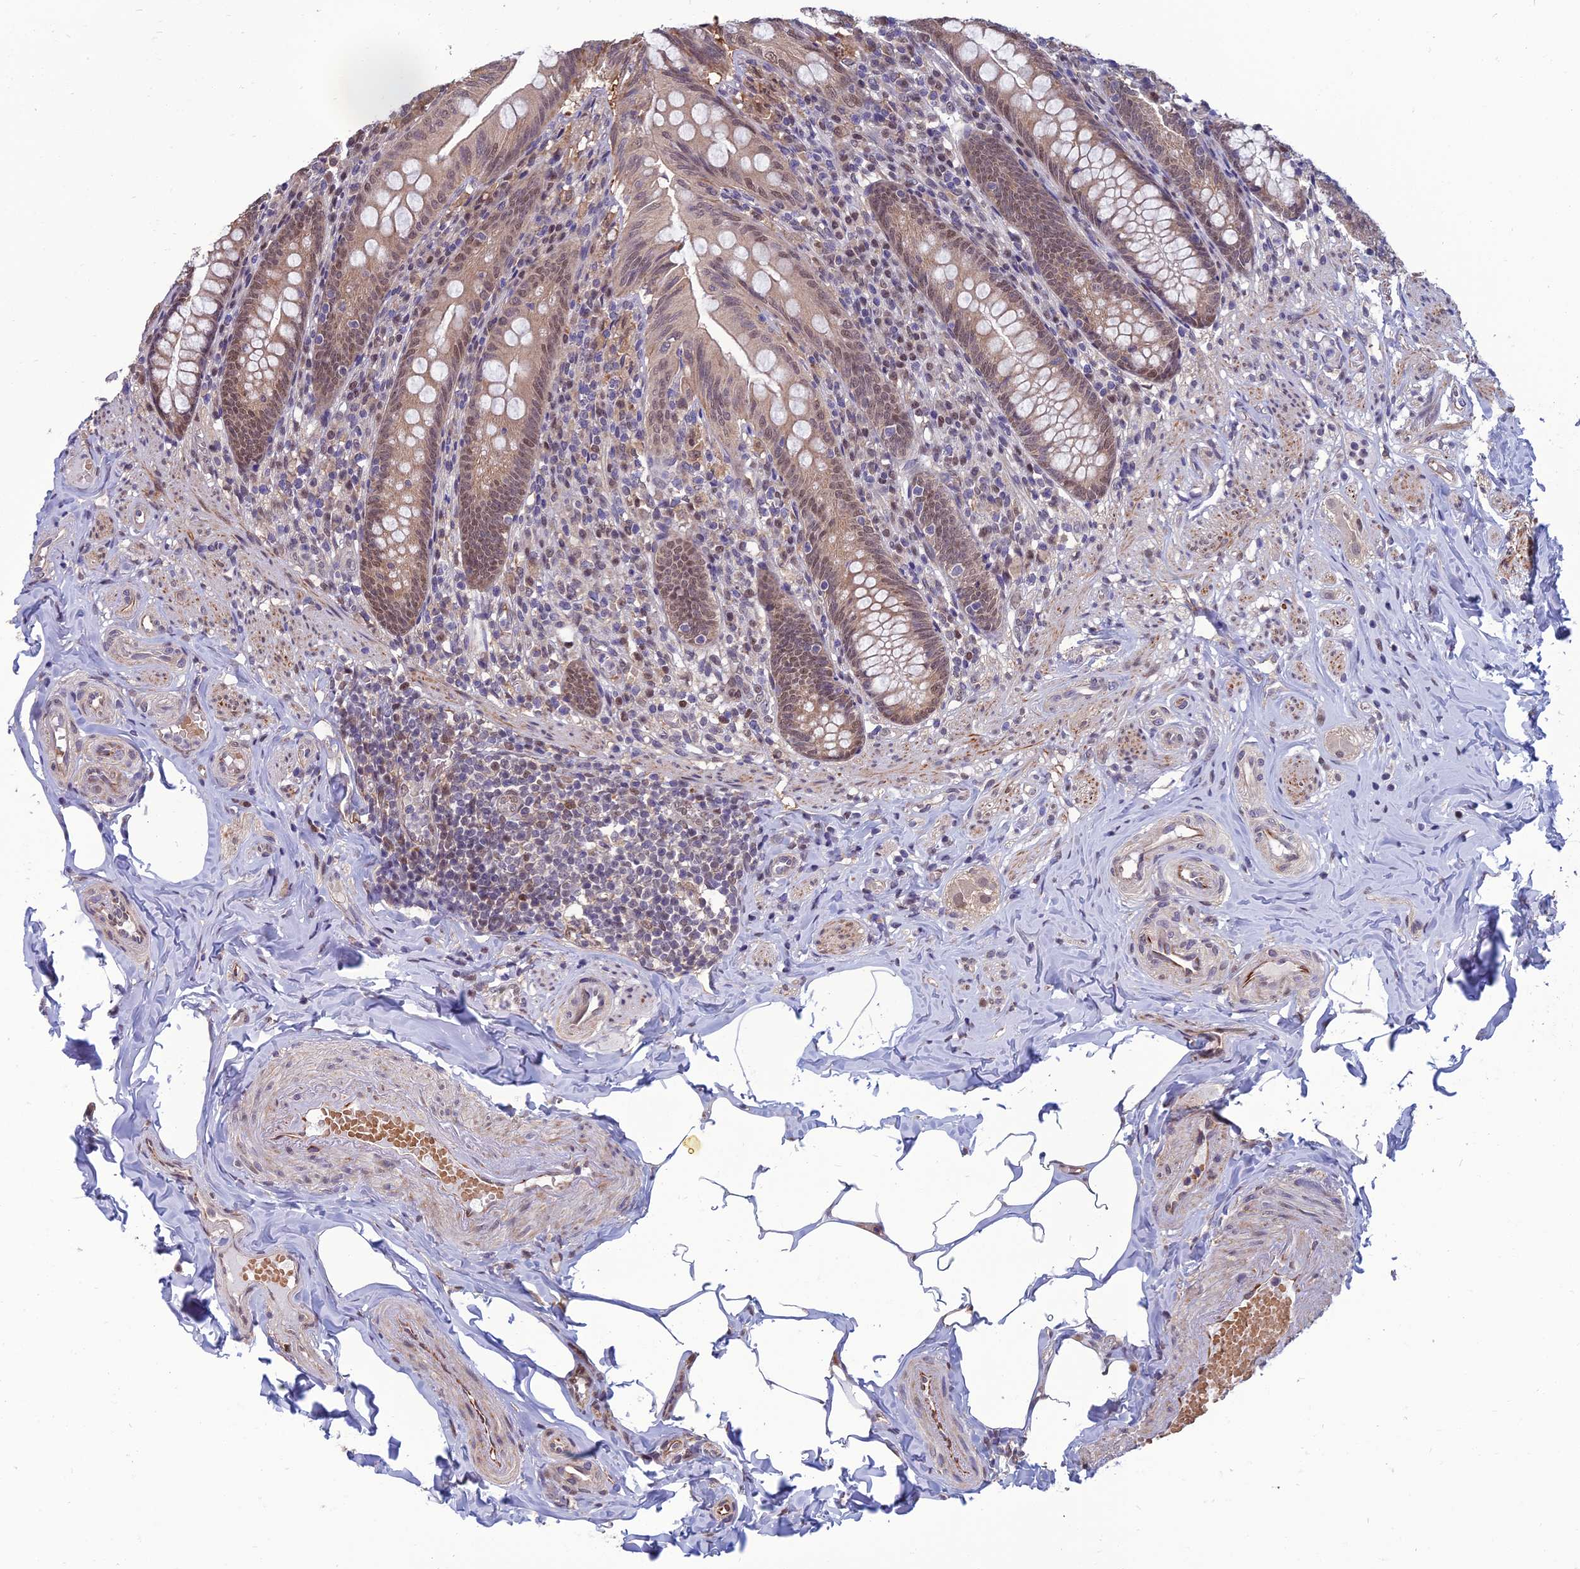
{"staining": {"intensity": "moderate", "quantity": "25%-75%", "location": "nuclear"}, "tissue": "appendix", "cell_type": "Glandular cells", "image_type": "normal", "snomed": [{"axis": "morphology", "description": "Normal tissue, NOS"}, {"axis": "topography", "description": "Appendix"}], "caption": "DAB (3,3'-diaminobenzidine) immunohistochemical staining of unremarkable appendix reveals moderate nuclear protein staining in about 25%-75% of glandular cells.", "gene": "NR4A3", "patient": {"sex": "male", "age": 55}}